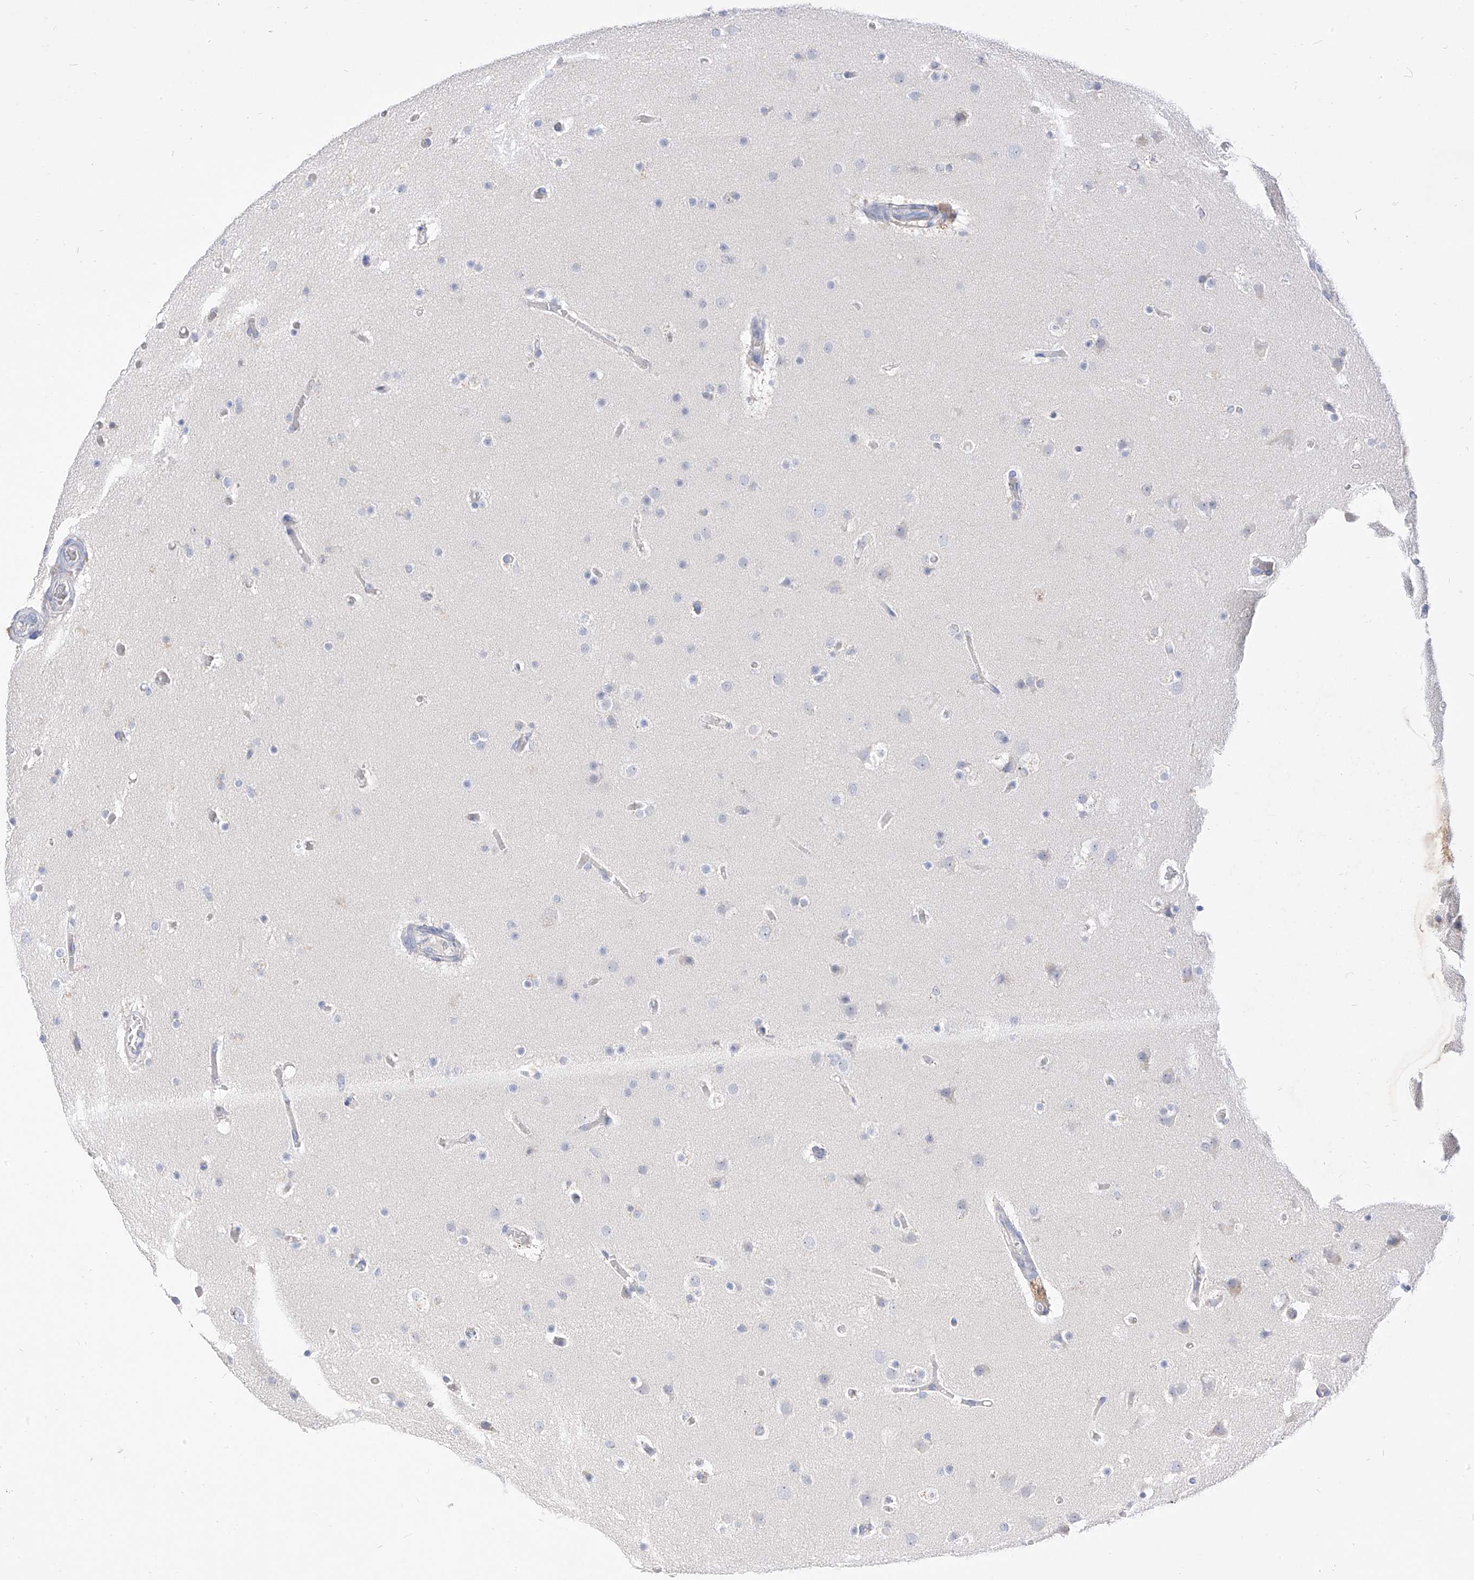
{"staining": {"intensity": "negative", "quantity": "none", "location": "none"}, "tissue": "glioma", "cell_type": "Tumor cells", "image_type": "cancer", "snomed": [{"axis": "morphology", "description": "Glioma, malignant, High grade"}, {"axis": "topography", "description": "Cerebral cortex"}], "caption": "DAB immunohistochemical staining of human glioma exhibits no significant positivity in tumor cells. (DAB immunohistochemistry with hematoxylin counter stain).", "gene": "RASA2", "patient": {"sex": "female", "age": 36}}